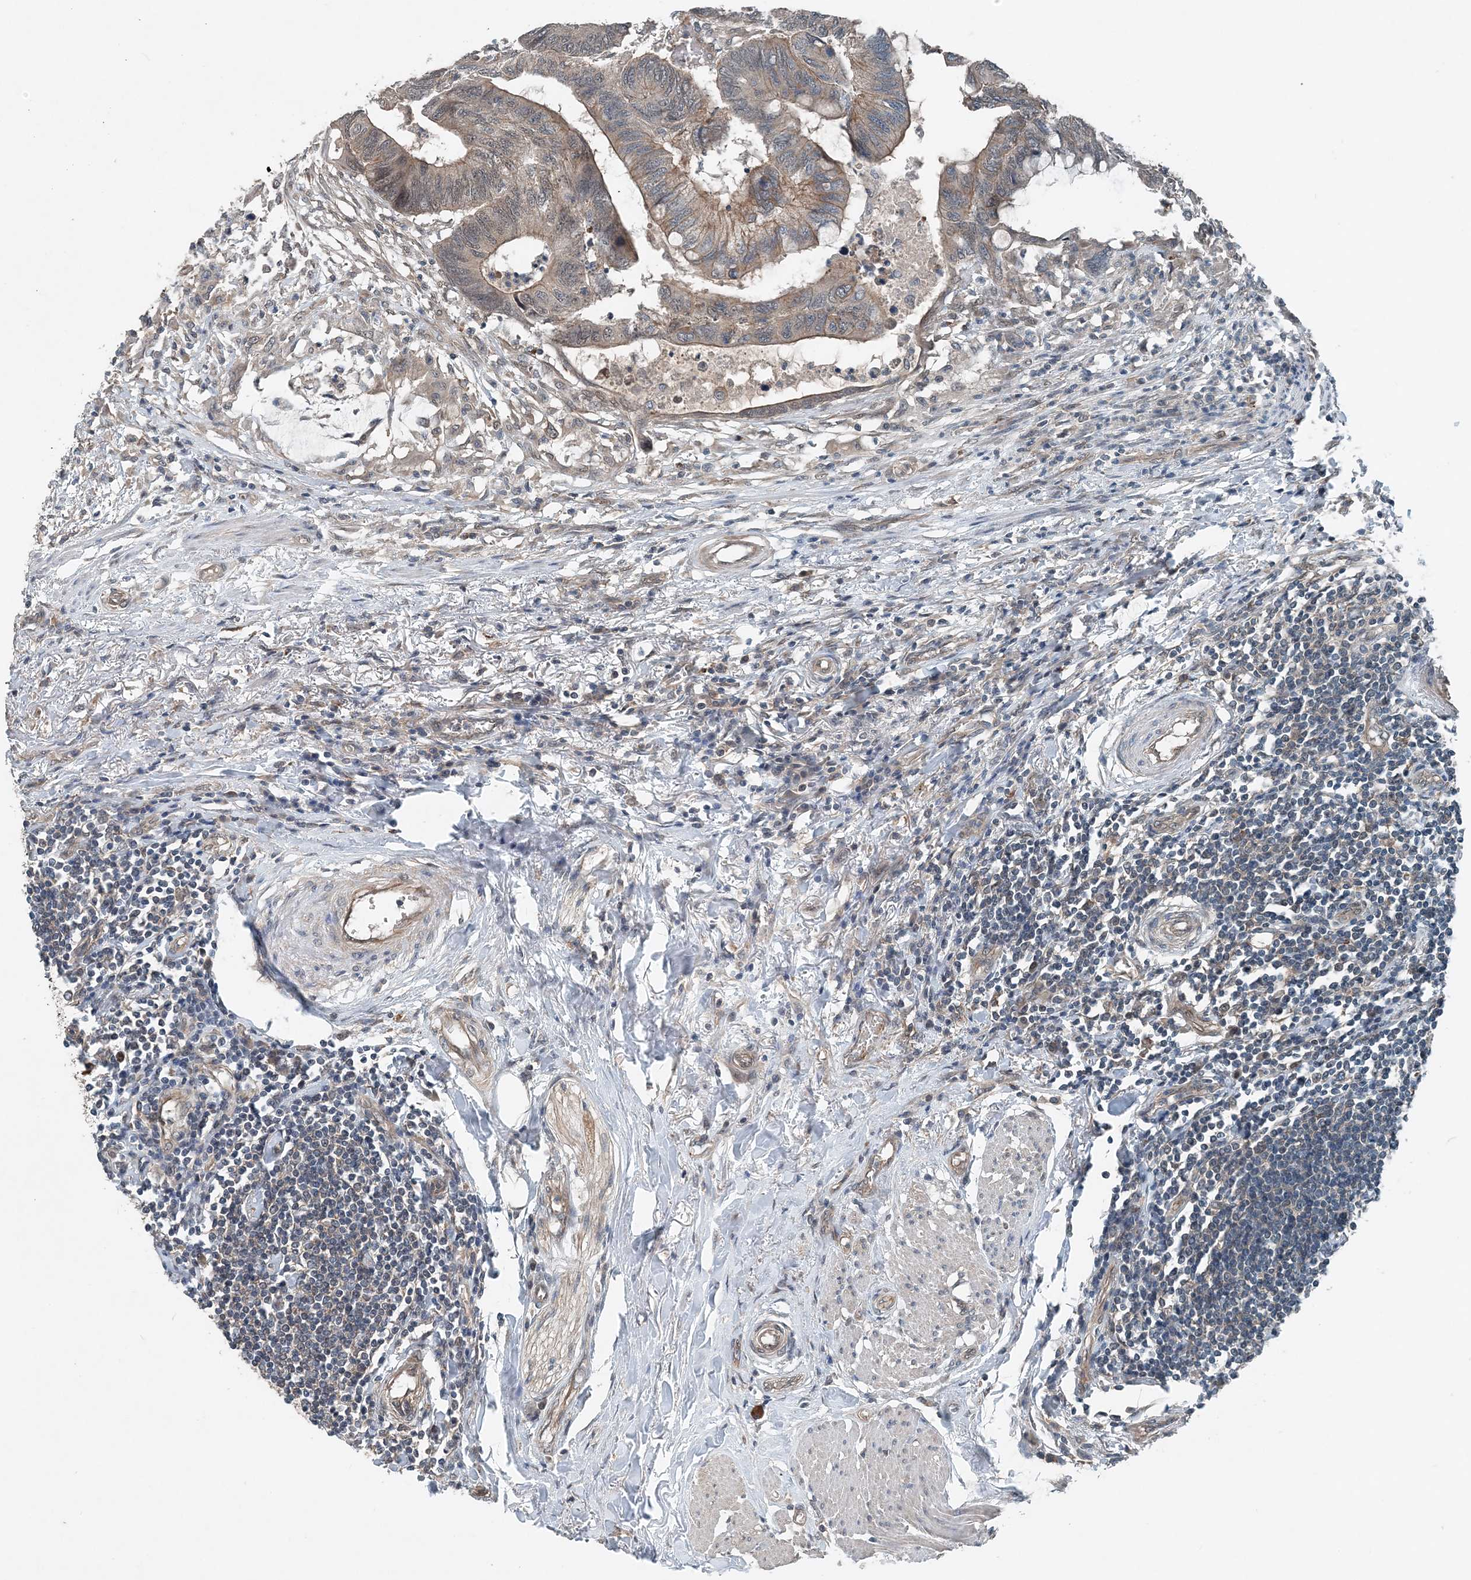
{"staining": {"intensity": "moderate", "quantity": "25%-75%", "location": "cytoplasmic/membranous"}, "tissue": "colorectal cancer", "cell_type": "Tumor cells", "image_type": "cancer", "snomed": [{"axis": "morphology", "description": "Normal tissue, NOS"}, {"axis": "morphology", "description": "Adenocarcinoma, NOS"}, {"axis": "topography", "description": "Rectum"}, {"axis": "topography", "description": "Peripheral nerve tissue"}], "caption": "Protein staining reveals moderate cytoplasmic/membranous staining in about 25%-75% of tumor cells in colorectal cancer. The protein is shown in brown color, while the nuclei are stained blue.", "gene": "SMPD3", "patient": {"sex": "male", "age": 92}}